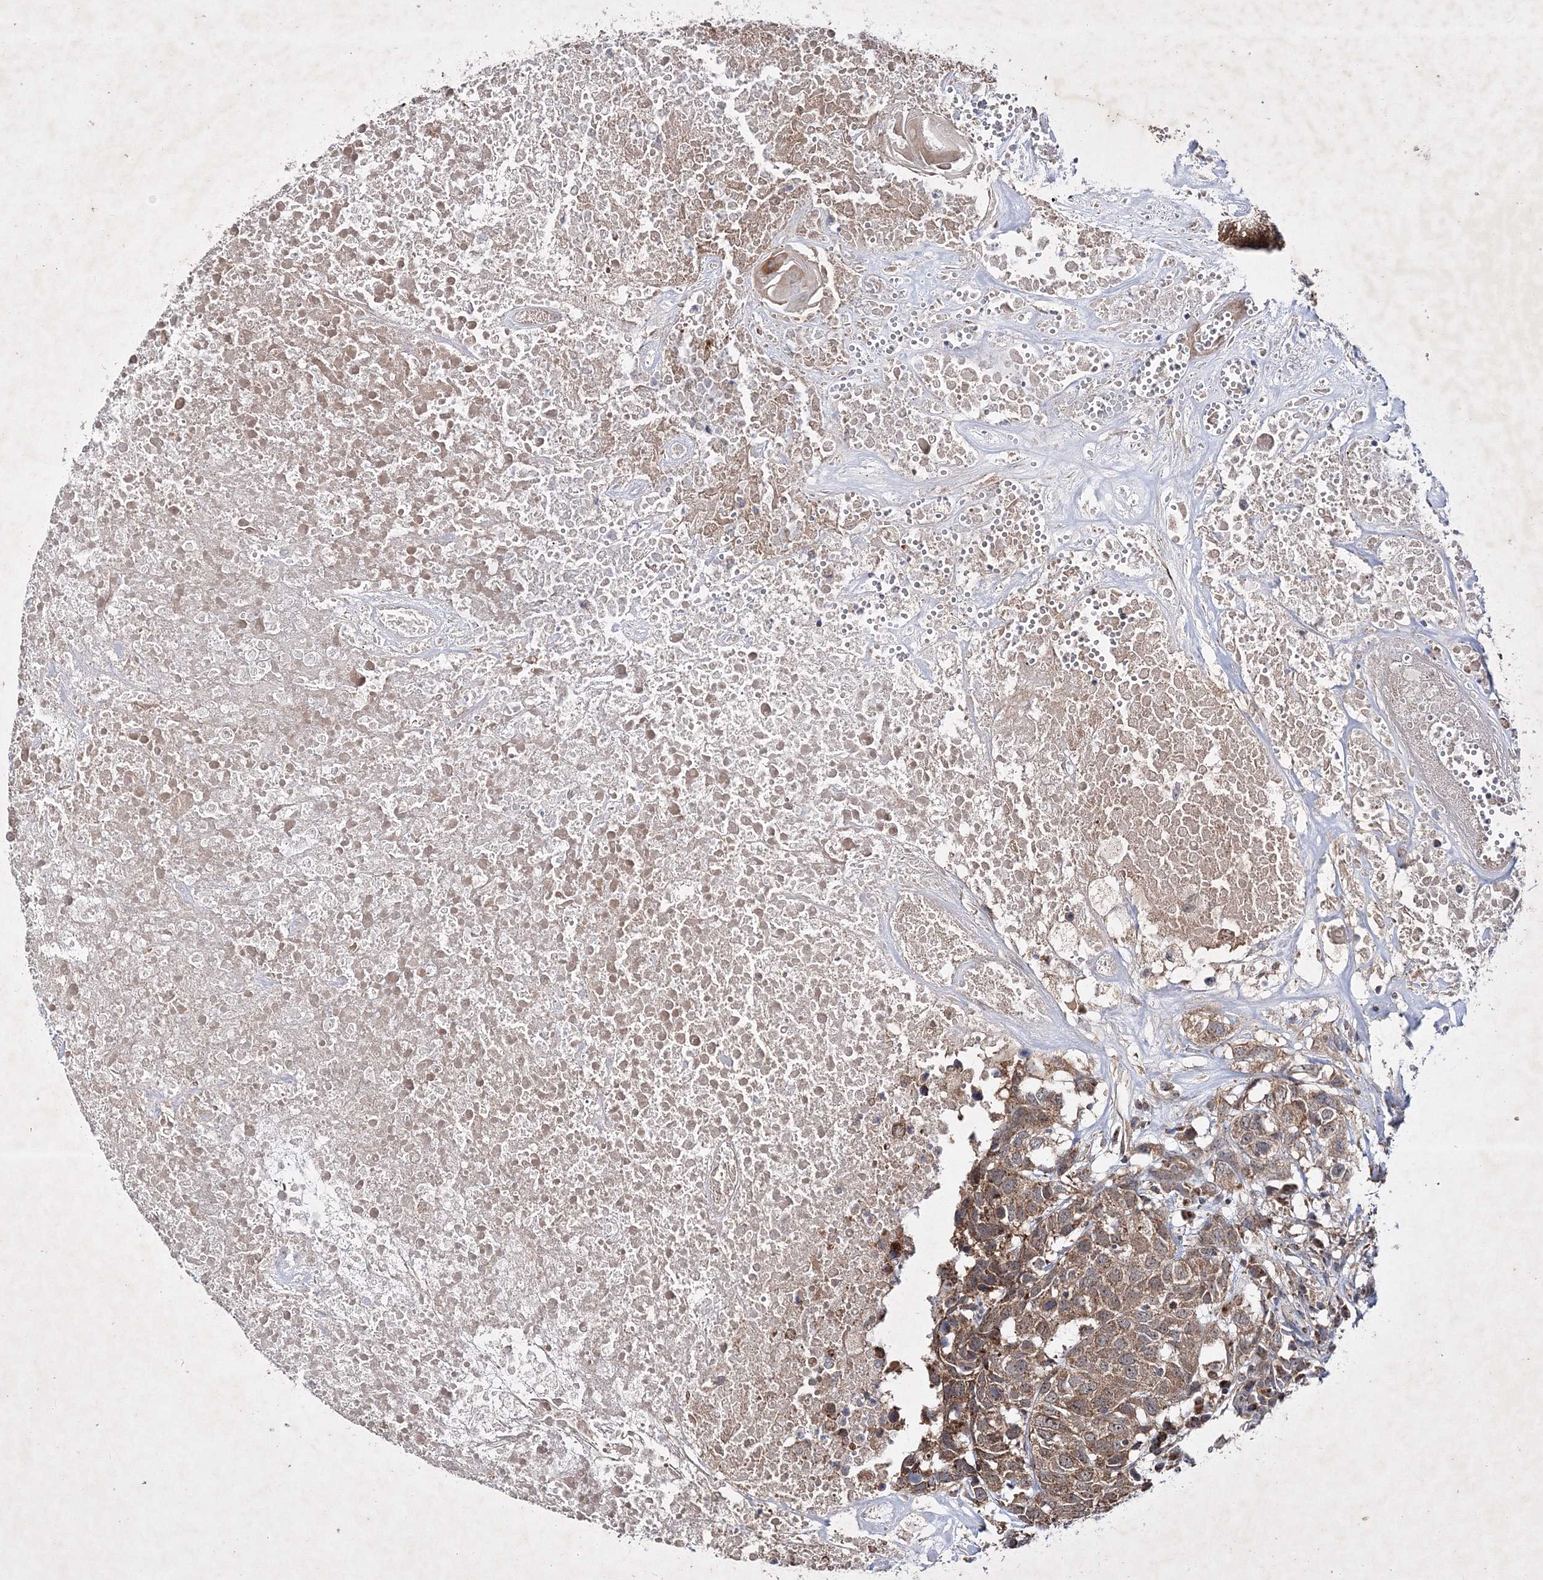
{"staining": {"intensity": "moderate", "quantity": ">75%", "location": "cytoplasmic/membranous"}, "tissue": "head and neck cancer", "cell_type": "Tumor cells", "image_type": "cancer", "snomed": [{"axis": "morphology", "description": "Squamous cell carcinoma, NOS"}, {"axis": "topography", "description": "Head-Neck"}], "caption": "Human squamous cell carcinoma (head and neck) stained with a protein marker reveals moderate staining in tumor cells.", "gene": "SCRN3", "patient": {"sex": "male", "age": 66}}